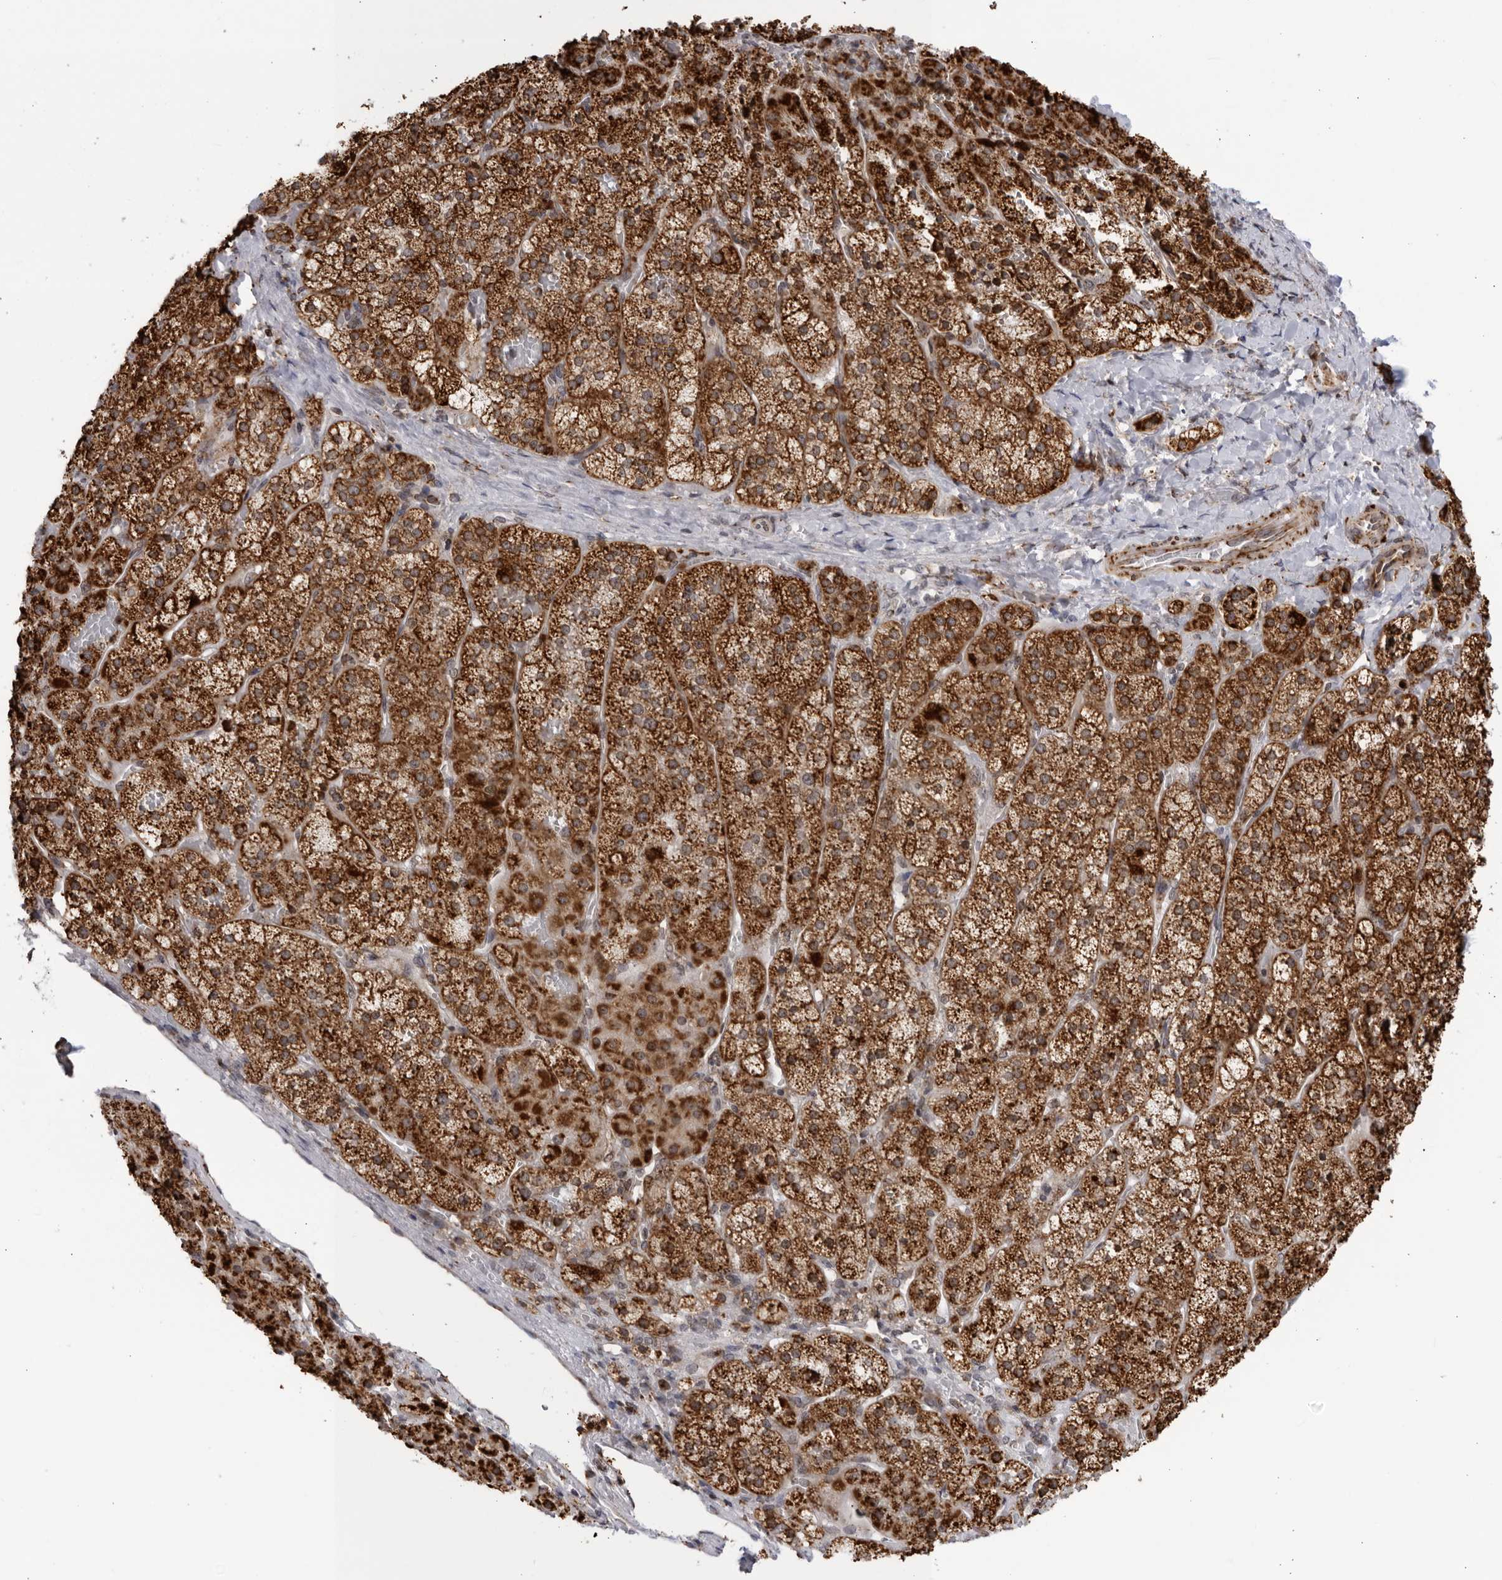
{"staining": {"intensity": "strong", "quantity": ">75%", "location": "cytoplasmic/membranous"}, "tissue": "adrenal gland", "cell_type": "Glandular cells", "image_type": "normal", "snomed": [{"axis": "morphology", "description": "Normal tissue, NOS"}, {"axis": "topography", "description": "Adrenal gland"}], "caption": "This histopathology image shows immunohistochemistry staining of normal adrenal gland, with high strong cytoplasmic/membranous staining in approximately >75% of glandular cells.", "gene": "RBM34", "patient": {"sex": "female", "age": 44}}